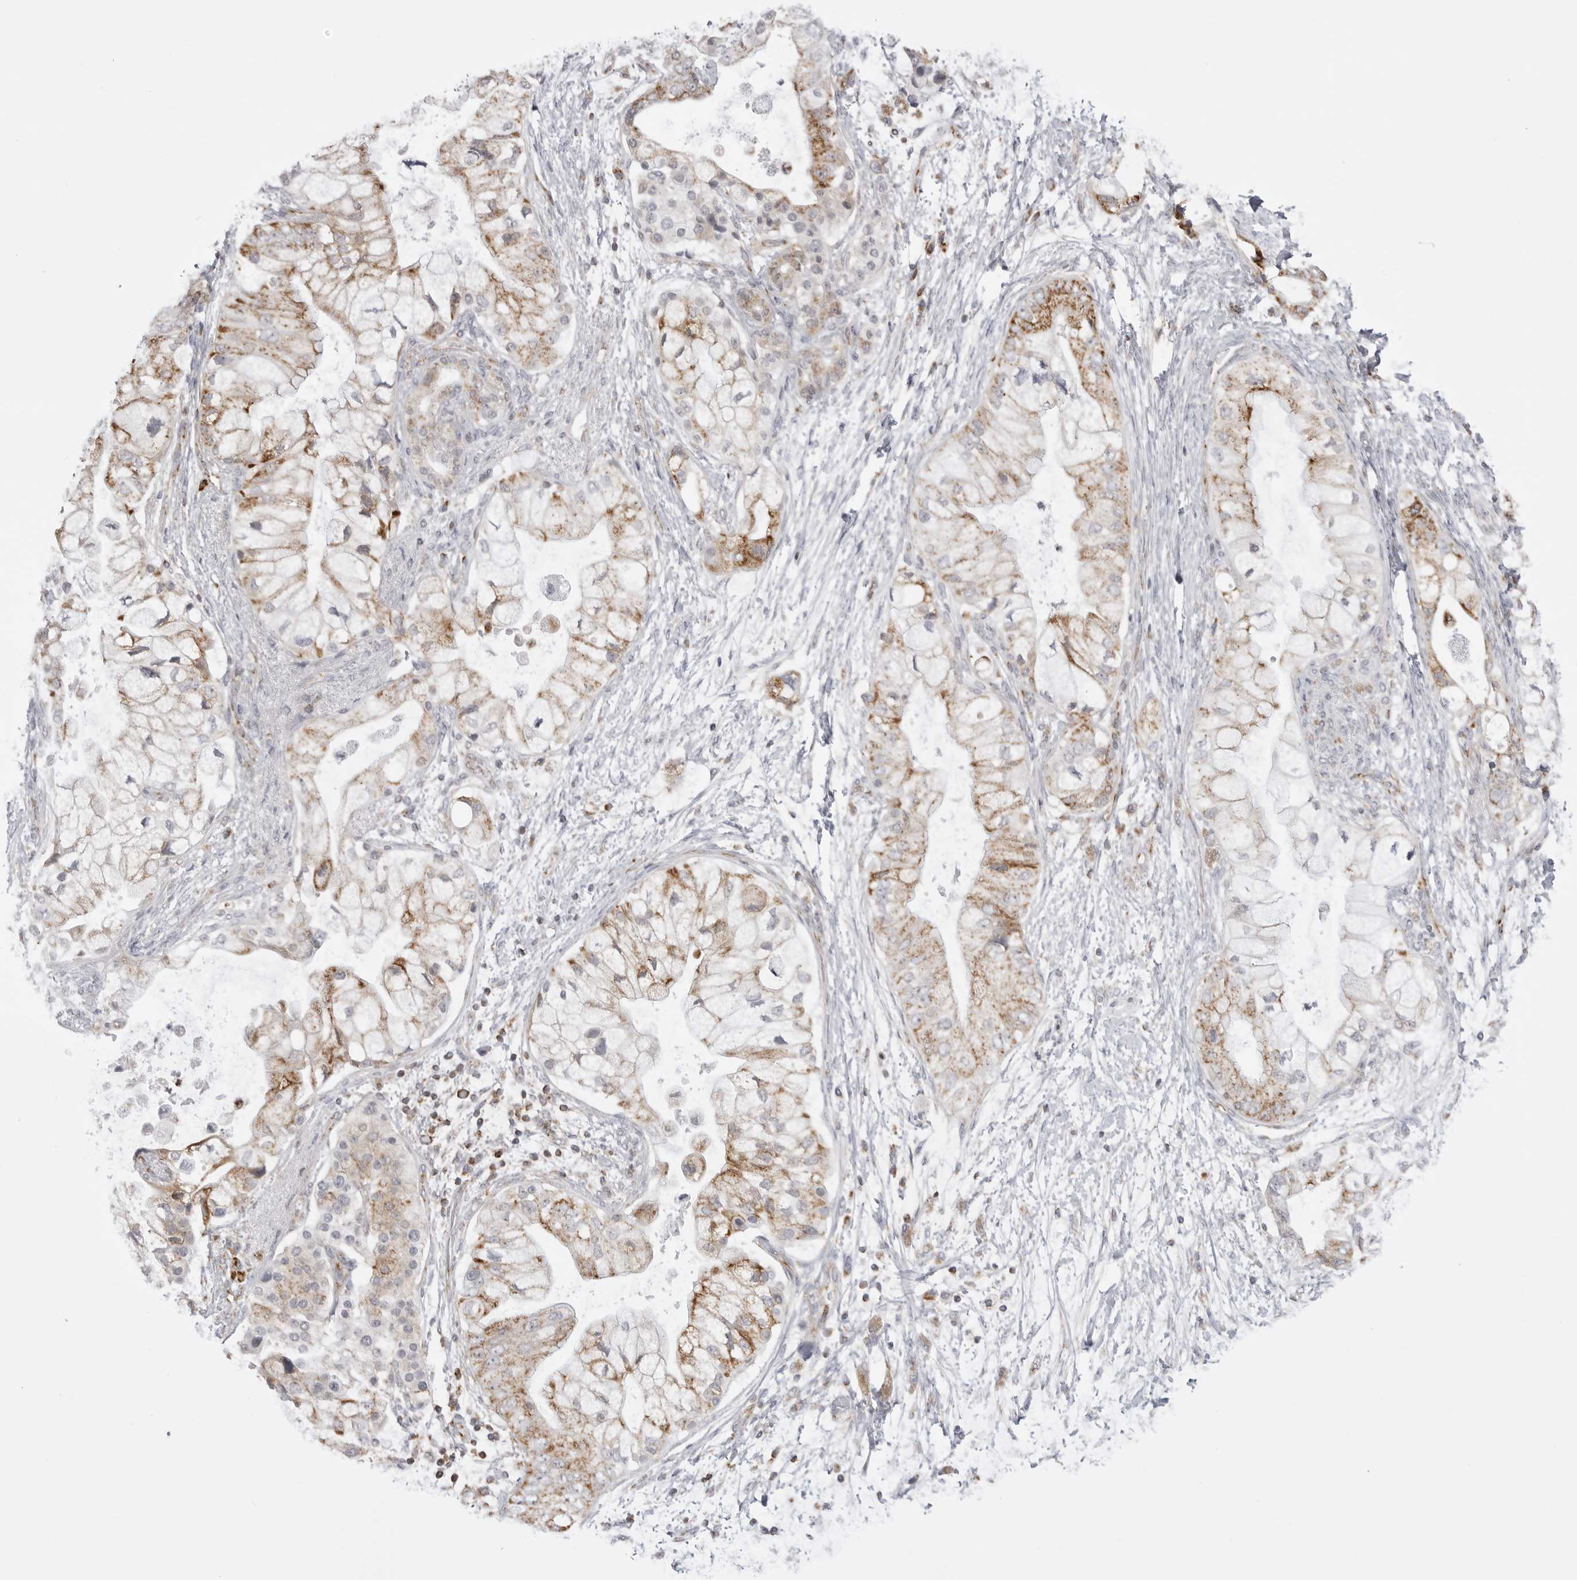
{"staining": {"intensity": "moderate", "quantity": ">75%", "location": "cytoplasmic/membranous"}, "tissue": "pancreatic cancer", "cell_type": "Tumor cells", "image_type": "cancer", "snomed": [{"axis": "morphology", "description": "Adenocarcinoma, NOS"}, {"axis": "topography", "description": "Pancreas"}], "caption": "Immunohistochemical staining of adenocarcinoma (pancreatic) exhibits medium levels of moderate cytoplasmic/membranous staining in about >75% of tumor cells. Using DAB (3,3'-diaminobenzidine) (brown) and hematoxylin (blue) stains, captured at high magnification using brightfield microscopy.", "gene": "TUFM", "patient": {"sex": "male", "age": 53}}